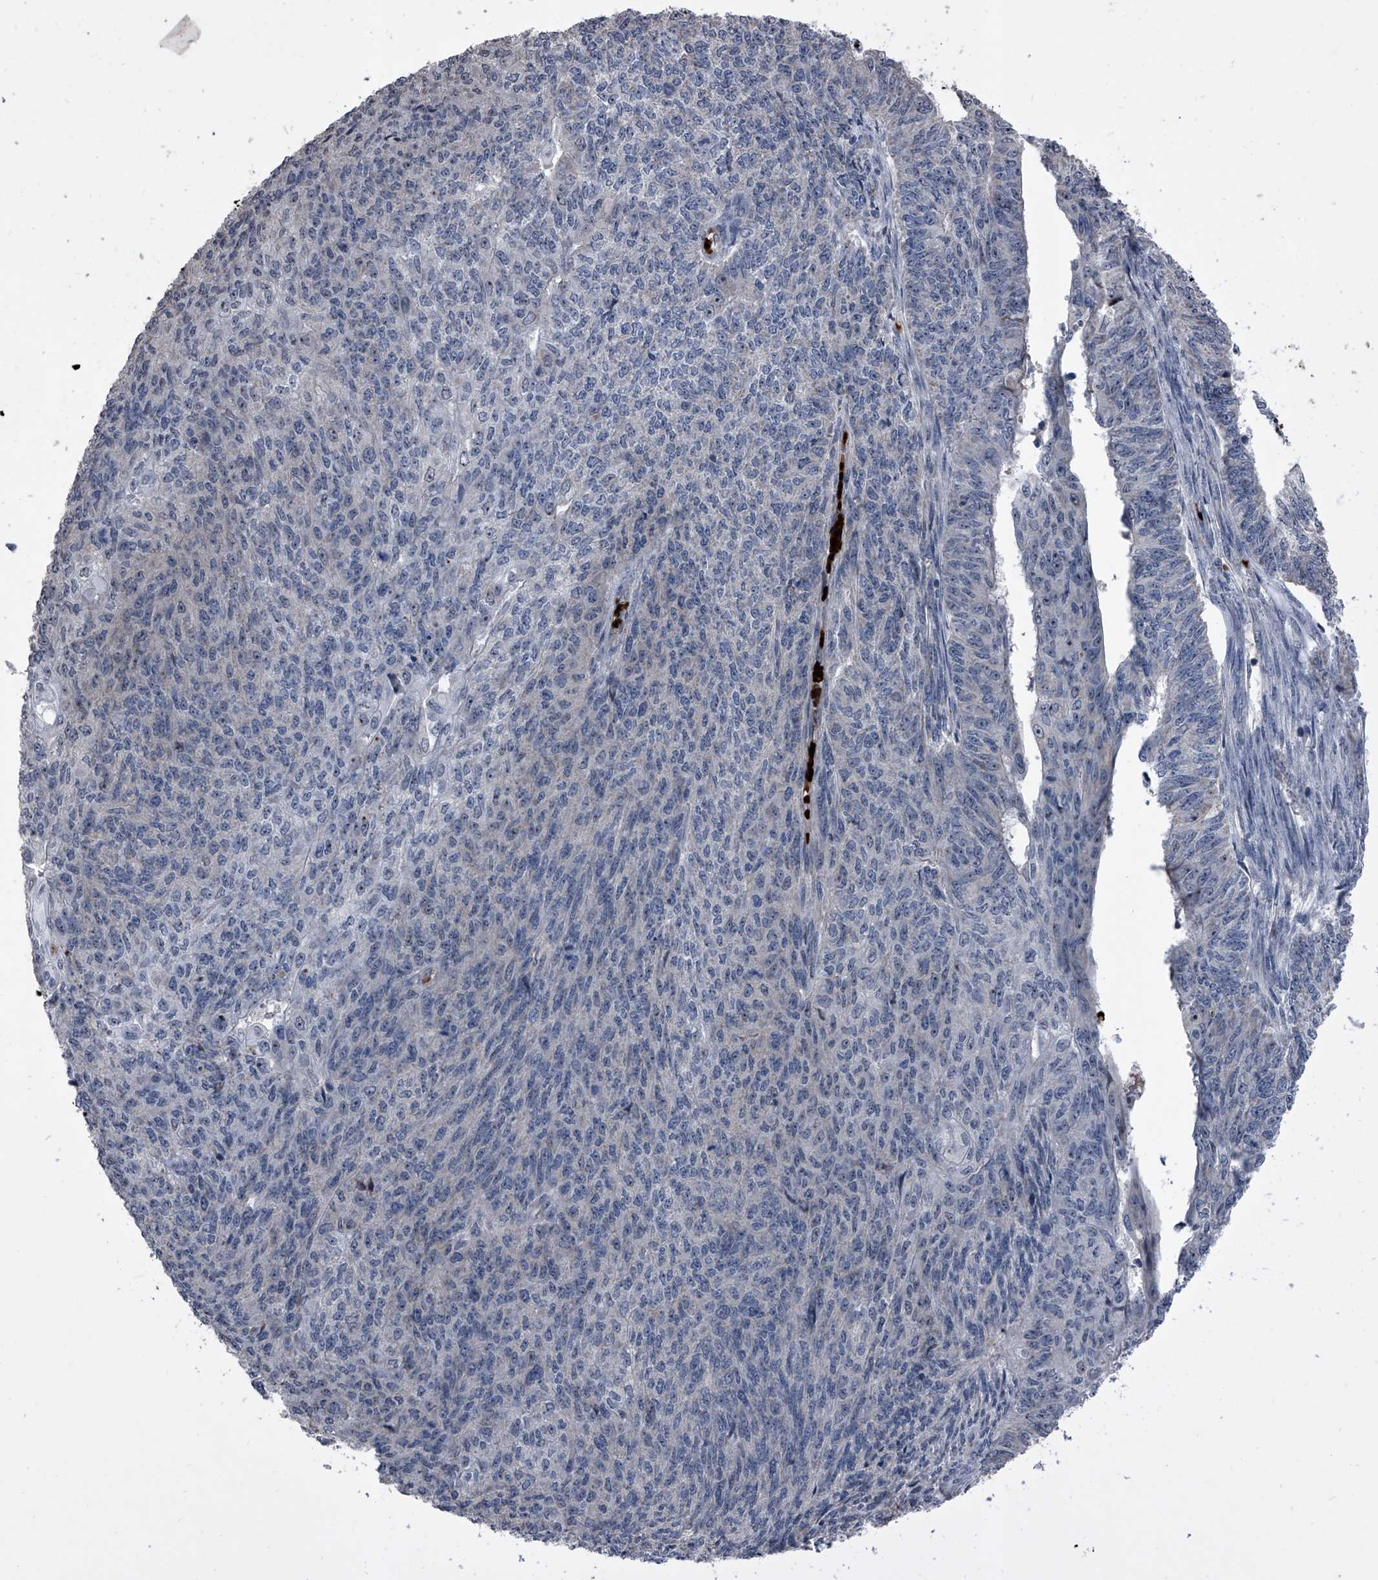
{"staining": {"intensity": "negative", "quantity": "none", "location": "none"}, "tissue": "endometrial cancer", "cell_type": "Tumor cells", "image_type": "cancer", "snomed": [{"axis": "morphology", "description": "Adenocarcinoma, NOS"}, {"axis": "topography", "description": "Endometrium"}], "caption": "A high-resolution micrograph shows IHC staining of endometrial cancer, which exhibits no significant expression in tumor cells. The staining is performed using DAB (3,3'-diaminobenzidine) brown chromogen with nuclei counter-stained in using hematoxylin.", "gene": "CEP85L", "patient": {"sex": "female", "age": 32}}